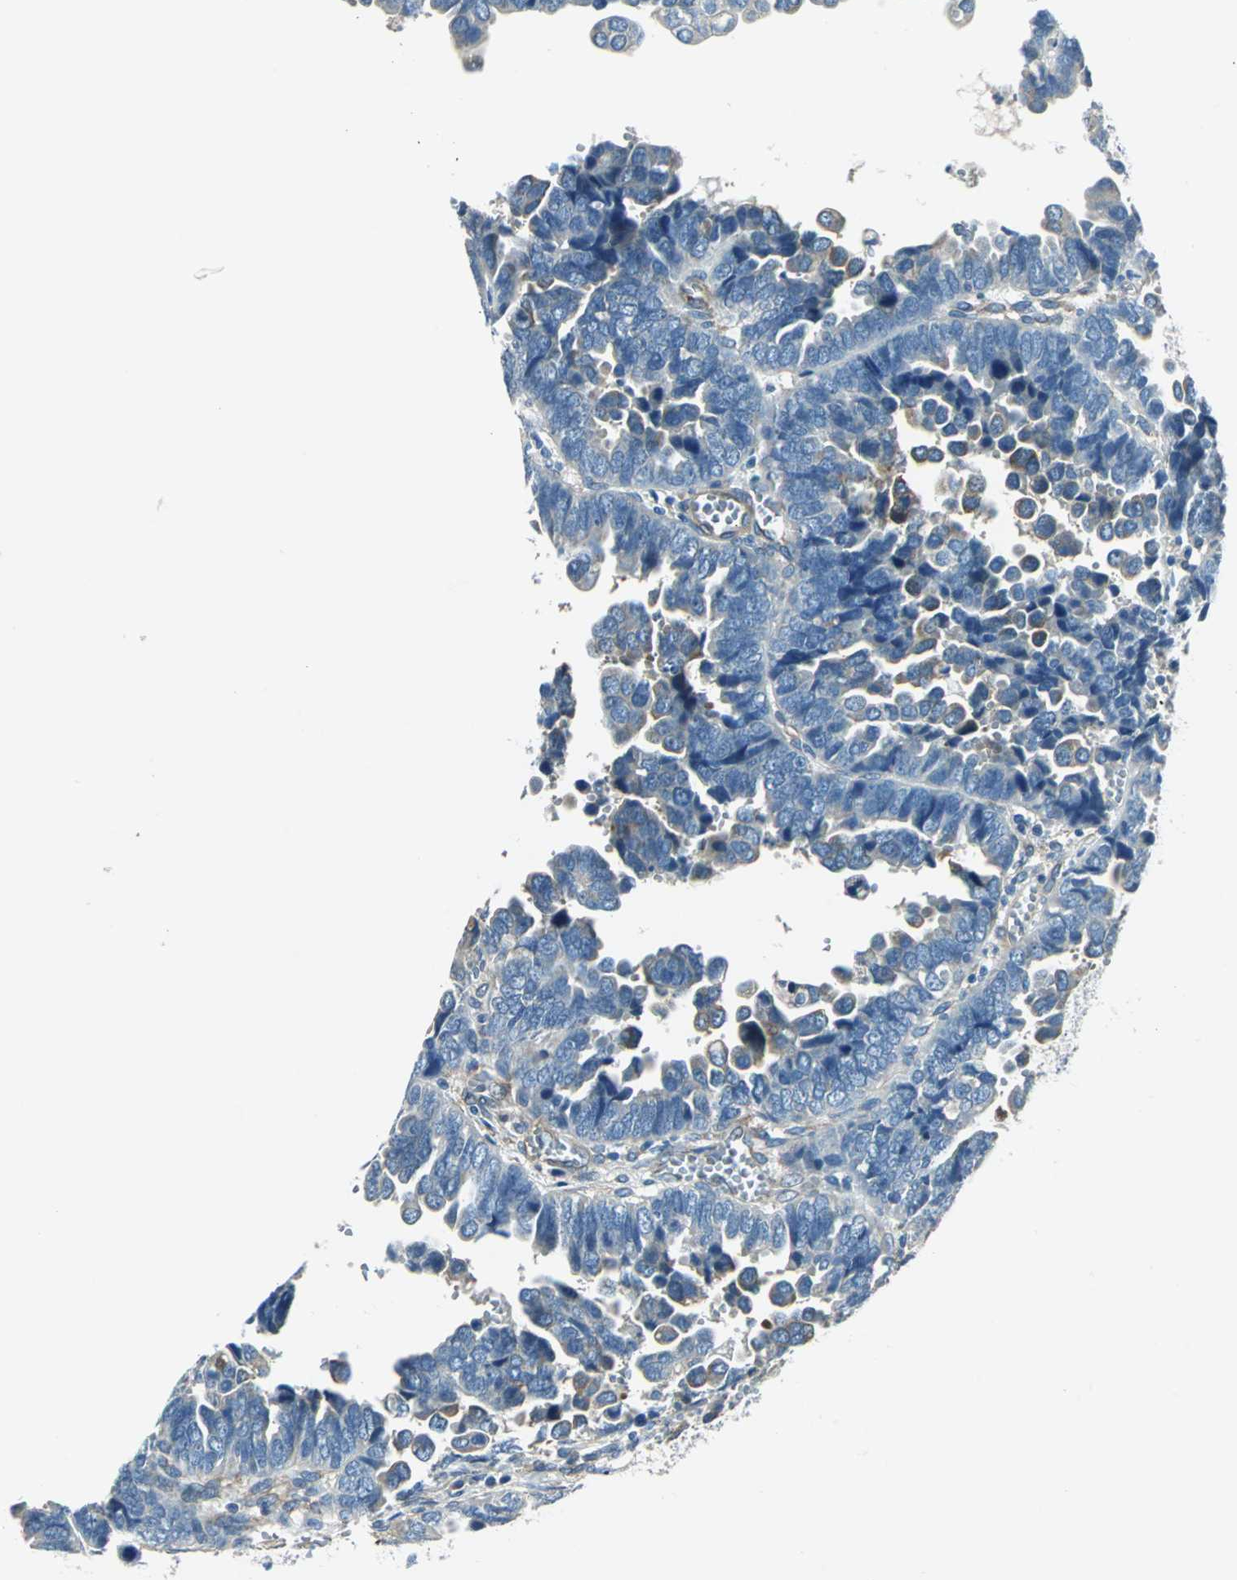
{"staining": {"intensity": "negative", "quantity": "none", "location": "none"}, "tissue": "endometrial cancer", "cell_type": "Tumor cells", "image_type": "cancer", "snomed": [{"axis": "morphology", "description": "Adenocarcinoma, NOS"}, {"axis": "topography", "description": "Endometrium"}], "caption": "IHC of human endometrial cancer reveals no positivity in tumor cells.", "gene": "CDC42EP1", "patient": {"sex": "female", "age": 75}}